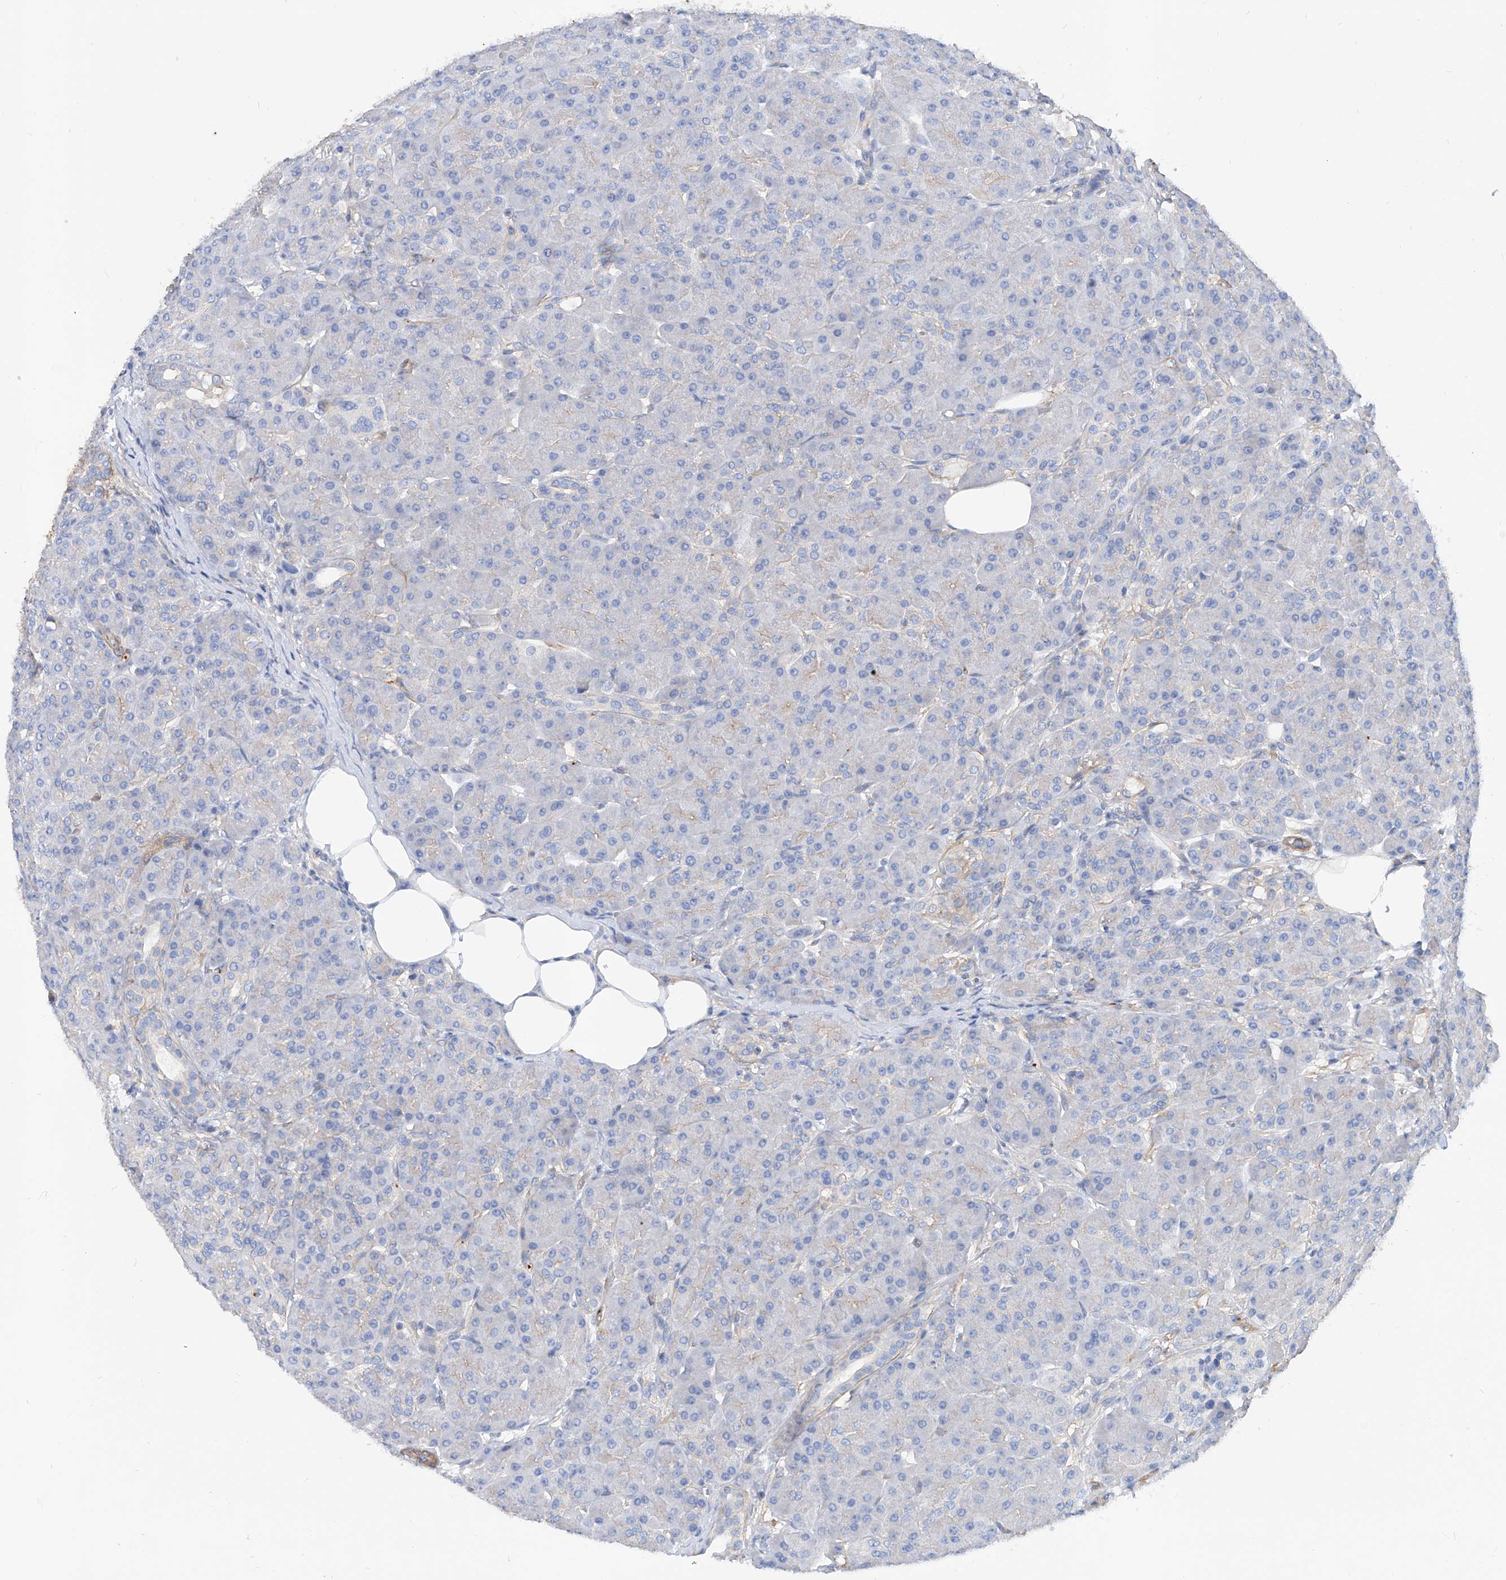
{"staining": {"intensity": "negative", "quantity": "none", "location": "none"}, "tissue": "pancreas", "cell_type": "Exocrine glandular cells", "image_type": "normal", "snomed": [{"axis": "morphology", "description": "Normal tissue, NOS"}, {"axis": "topography", "description": "Pancreas"}], "caption": "Immunohistochemical staining of normal pancreas exhibits no significant positivity in exocrine glandular cells.", "gene": "TAS2R60", "patient": {"sex": "male", "age": 63}}